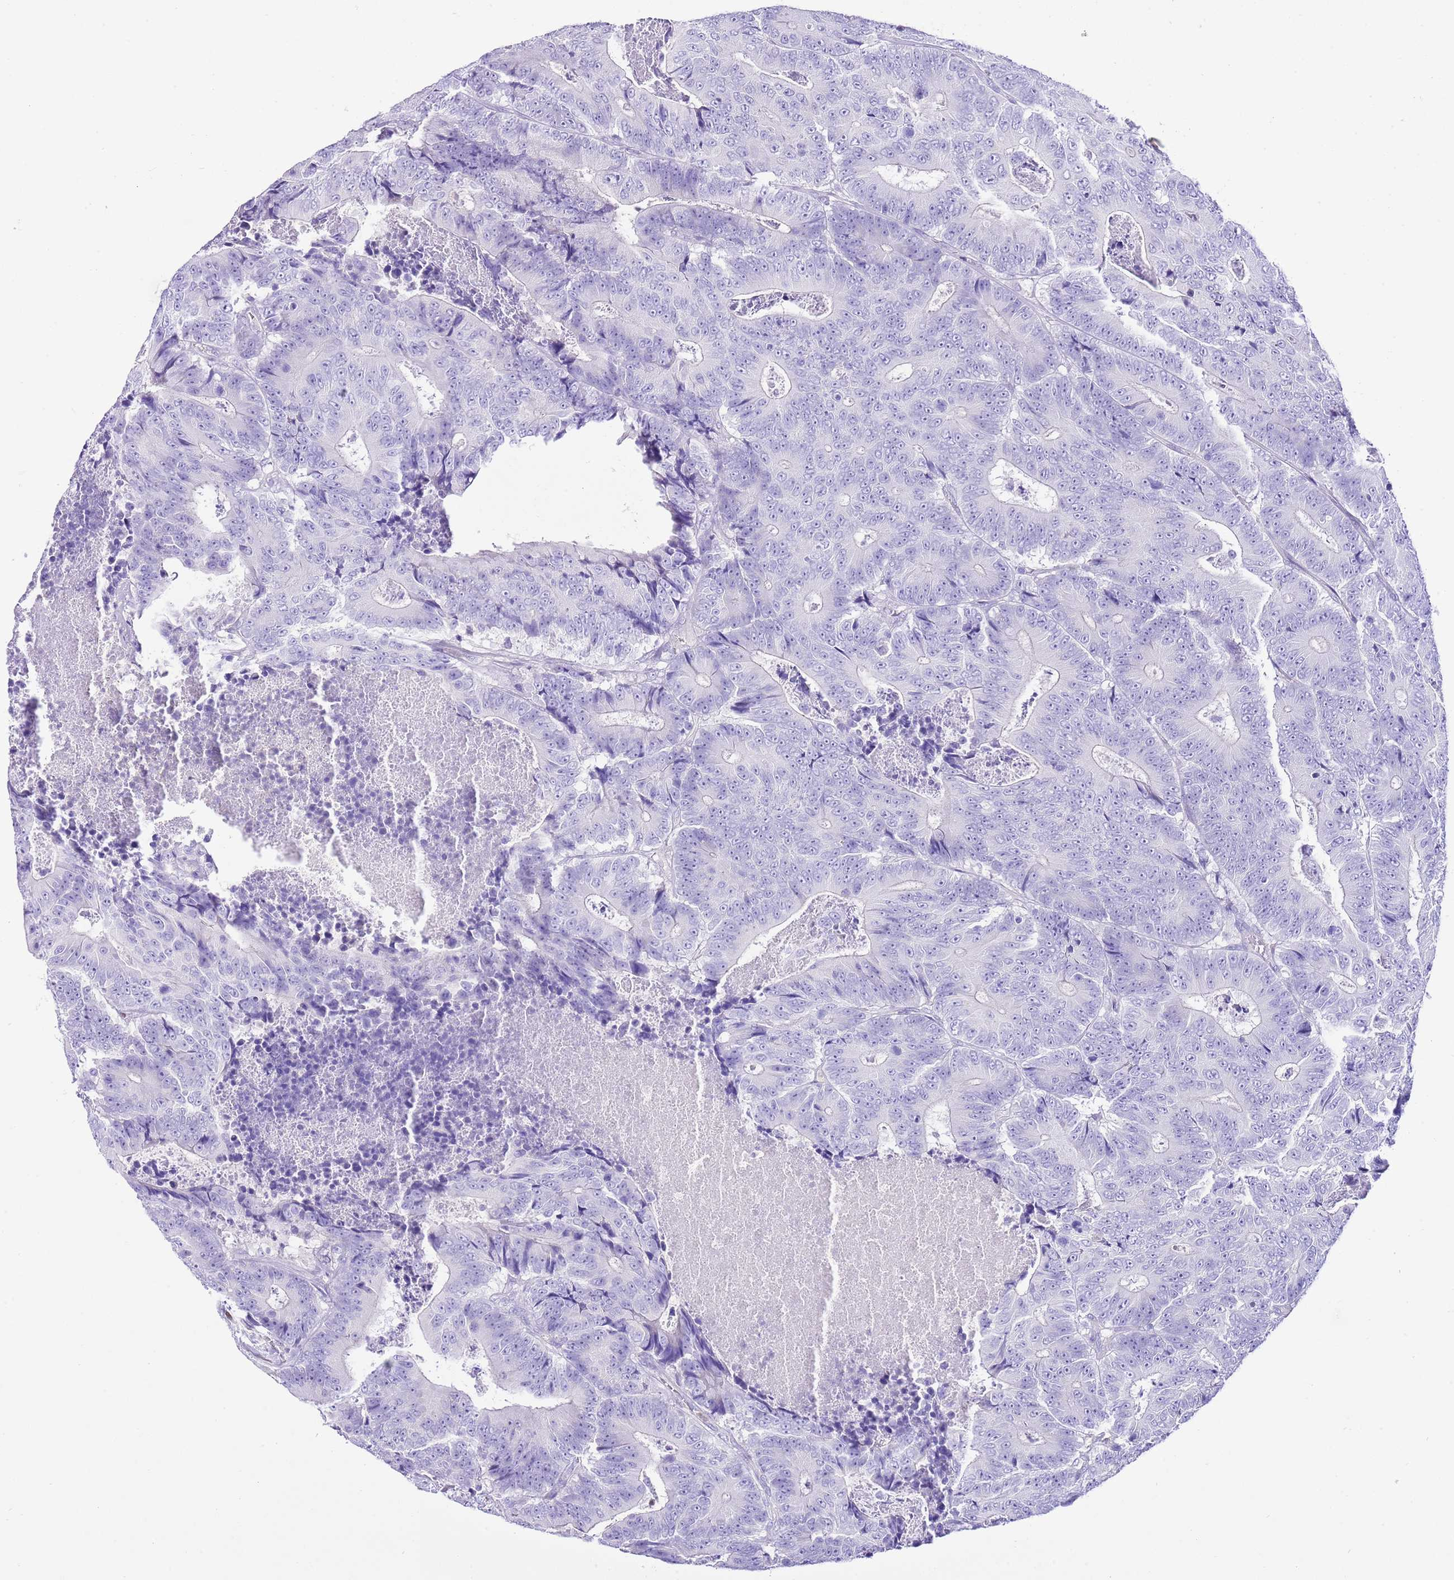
{"staining": {"intensity": "negative", "quantity": "none", "location": "none"}, "tissue": "colorectal cancer", "cell_type": "Tumor cells", "image_type": "cancer", "snomed": [{"axis": "morphology", "description": "Adenocarcinoma, NOS"}, {"axis": "topography", "description": "Colon"}], "caption": "IHC histopathology image of neoplastic tissue: human colorectal cancer stained with DAB shows no significant protein expression in tumor cells.", "gene": "BHLHA15", "patient": {"sex": "male", "age": 83}}